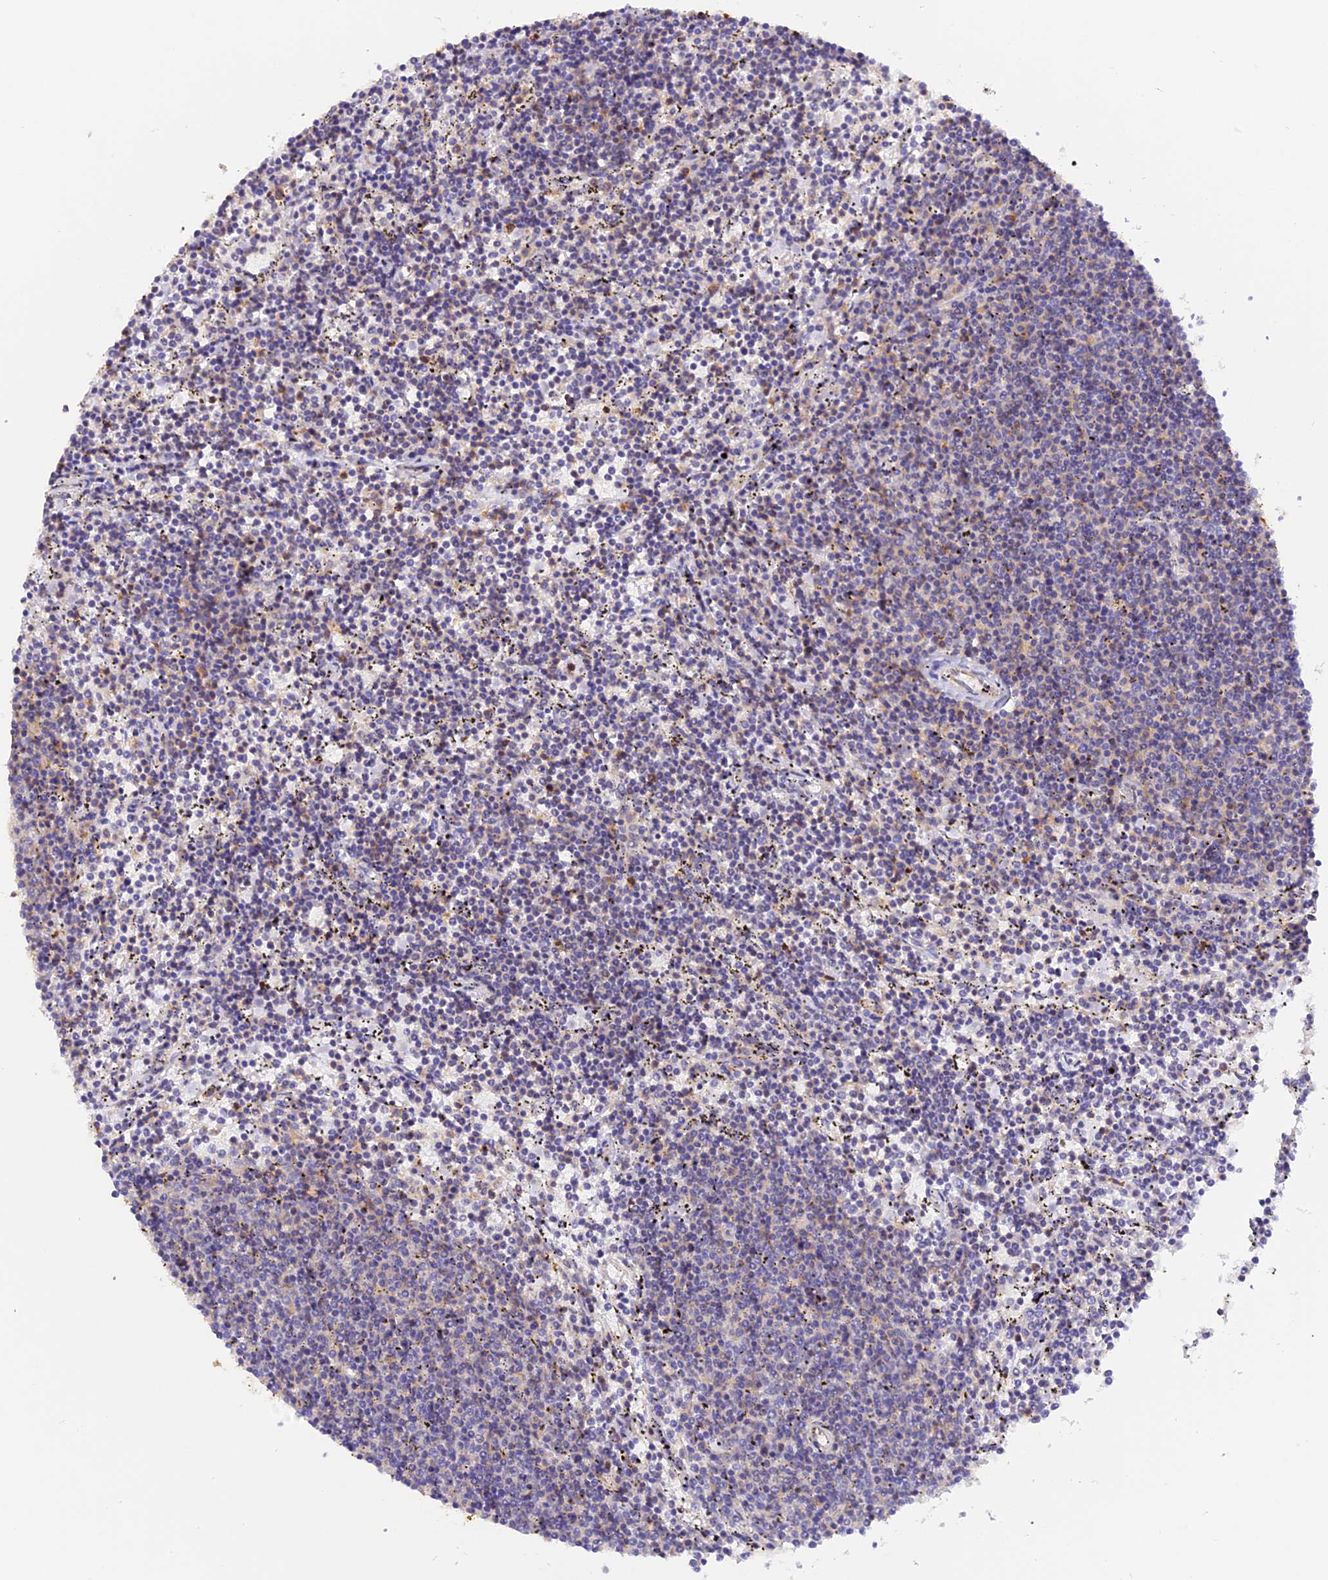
{"staining": {"intensity": "negative", "quantity": "none", "location": "none"}, "tissue": "lymphoma", "cell_type": "Tumor cells", "image_type": "cancer", "snomed": [{"axis": "morphology", "description": "Malignant lymphoma, non-Hodgkin's type, Low grade"}, {"axis": "topography", "description": "Spleen"}], "caption": "The immunohistochemistry micrograph has no significant positivity in tumor cells of malignant lymphoma, non-Hodgkin's type (low-grade) tissue.", "gene": "FAM193A", "patient": {"sex": "female", "age": 50}}